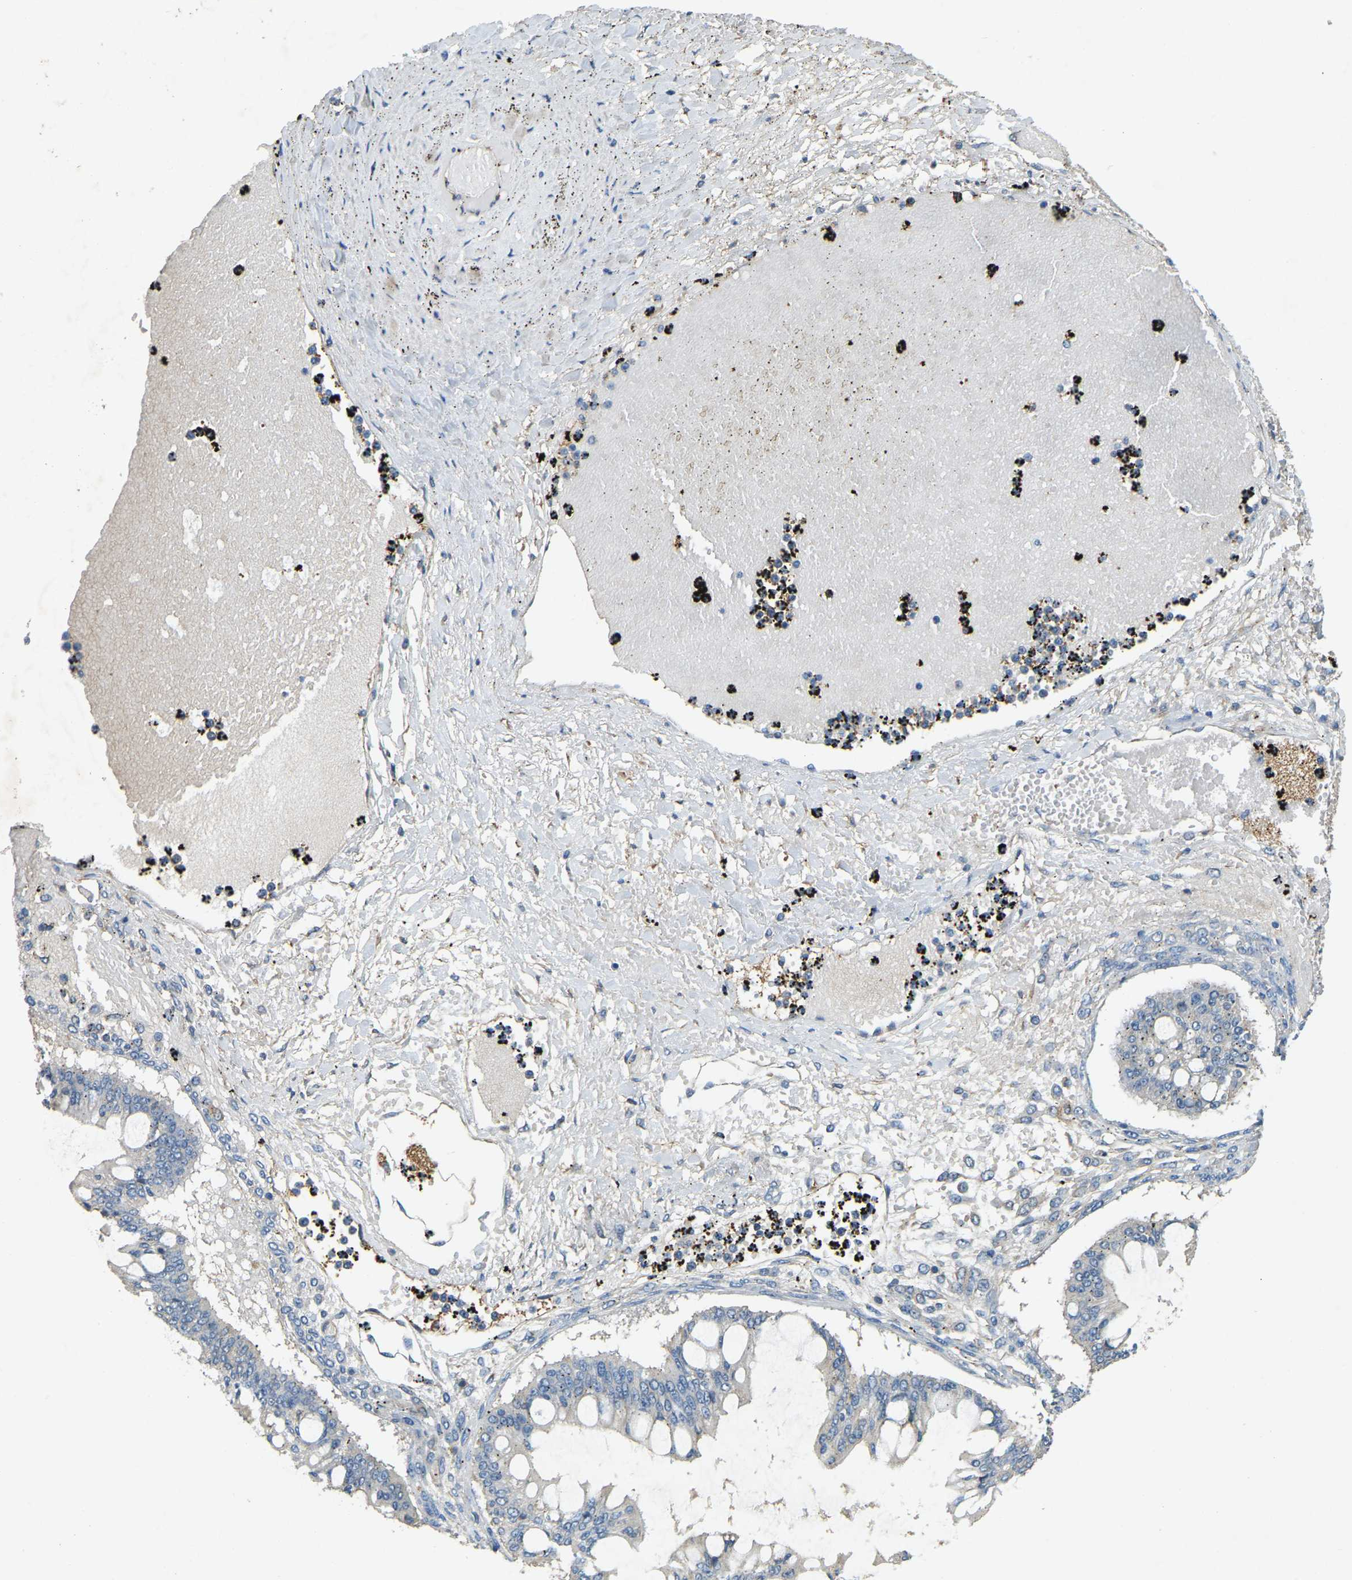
{"staining": {"intensity": "negative", "quantity": "none", "location": "none"}, "tissue": "ovarian cancer", "cell_type": "Tumor cells", "image_type": "cancer", "snomed": [{"axis": "morphology", "description": "Cystadenocarcinoma, mucinous, NOS"}, {"axis": "topography", "description": "Ovary"}], "caption": "DAB immunohistochemical staining of ovarian mucinous cystadenocarcinoma exhibits no significant expression in tumor cells.", "gene": "CFLAR", "patient": {"sex": "female", "age": 73}}